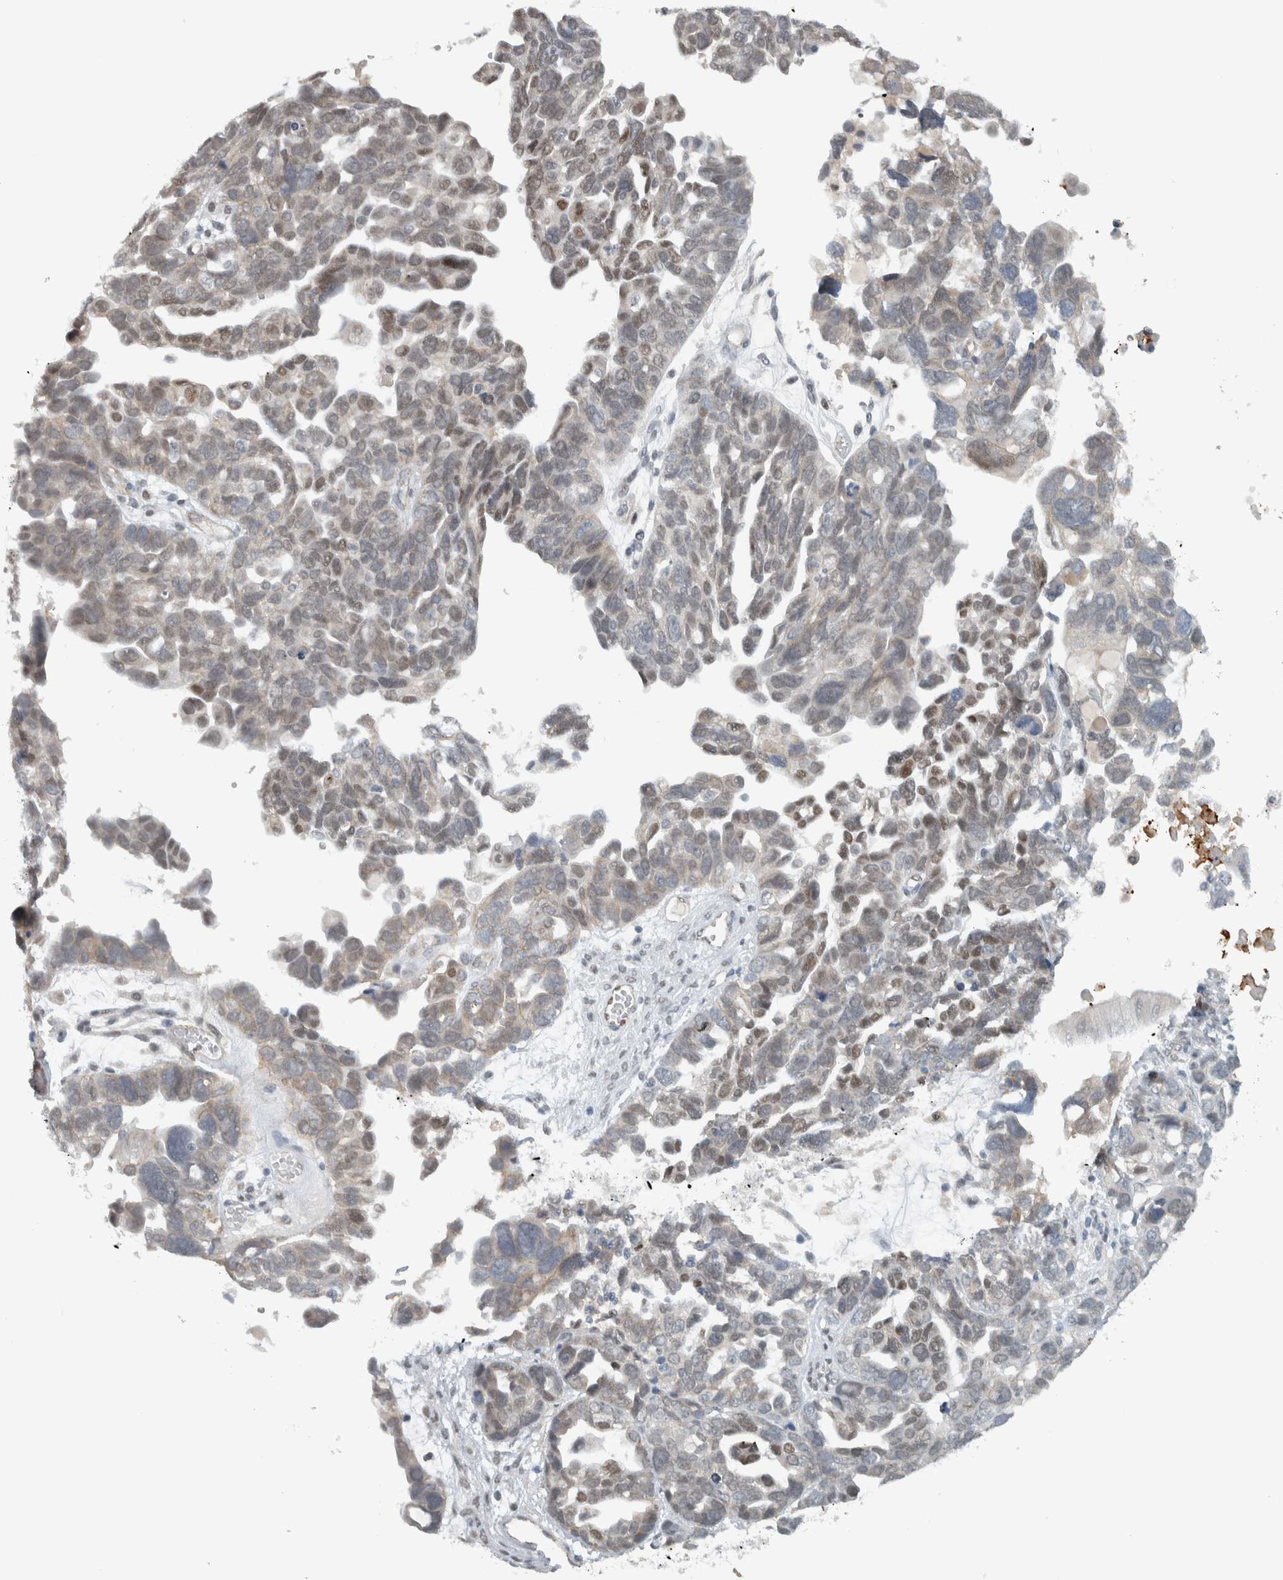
{"staining": {"intensity": "weak", "quantity": "<25%", "location": "nuclear"}, "tissue": "ovarian cancer", "cell_type": "Tumor cells", "image_type": "cancer", "snomed": [{"axis": "morphology", "description": "Cystadenocarcinoma, mucinous, NOS"}, {"axis": "topography", "description": "Ovary"}], "caption": "Protein analysis of ovarian mucinous cystadenocarcinoma shows no significant positivity in tumor cells.", "gene": "ADPRM", "patient": {"sex": "female", "age": 61}}